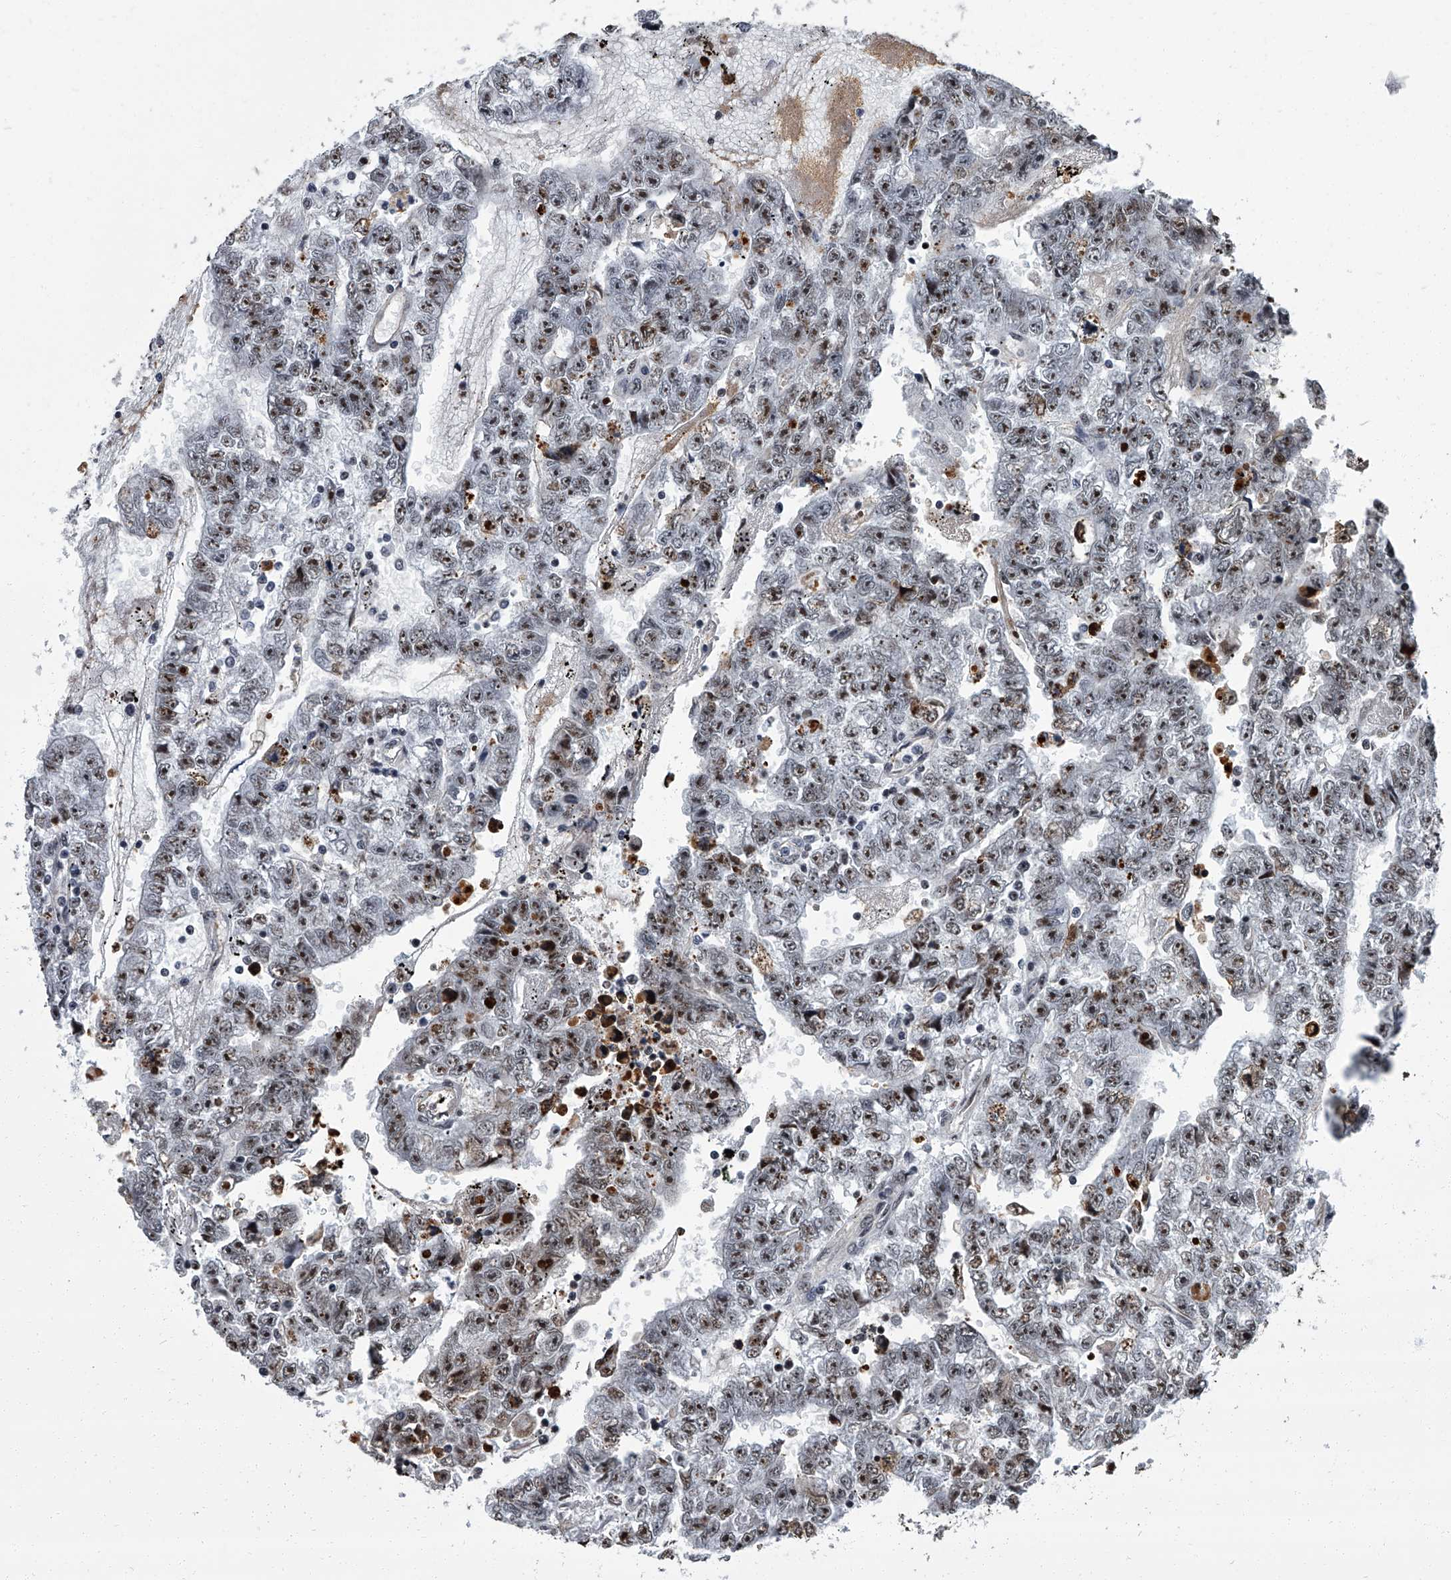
{"staining": {"intensity": "moderate", "quantity": "25%-75%", "location": "nuclear"}, "tissue": "testis cancer", "cell_type": "Tumor cells", "image_type": "cancer", "snomed": [{"axis": "morphology", "description": "Carcinoma, Embryonal, NOS"}, {"axis": "topography", "description": "Testis"}], "caption": "High-power microscopy captured an immunohistochemistry (IHC) image of embryonal carcinoma (testis), revealing moderate nuclear staining in approximately 25%-75% of tumor cells.", "gene": "ZNF518B", "patient": {"sex": "male", "age": 25}}